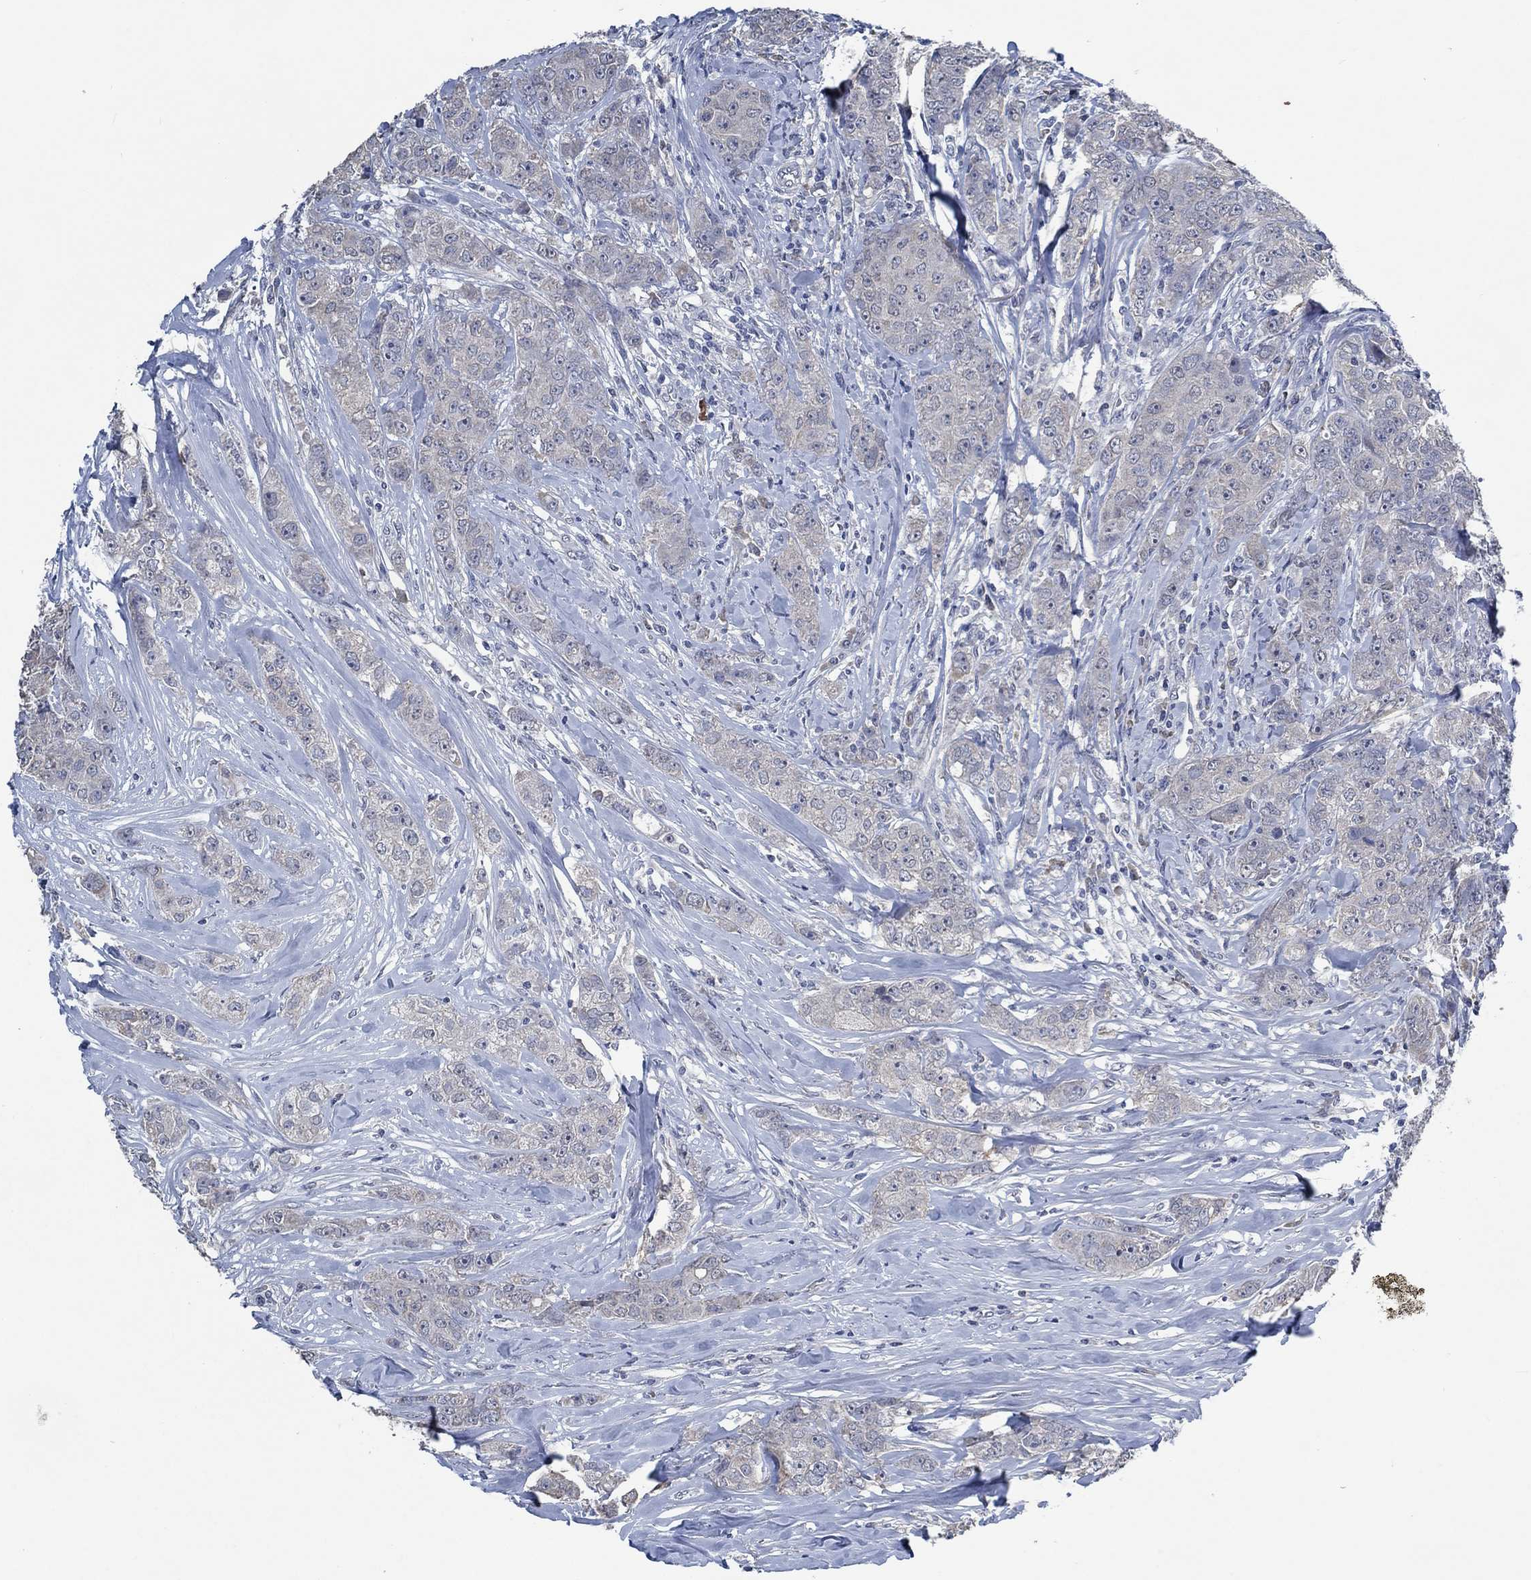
{"staining": {"intensity": "negative", "quantity": "none", "location": "none"}, "tissue": "breast cancer", "cell_type": "Tumor cells", "image_type": "cancer", "snomed": [{"axis": "morphology", "description": "Duct carcinoma"}, {"axis": "topography", "description": "Breast"}], "caption": "Breast cancer was stained to show a protein in brown. There is no significant positivity in tumor cells.", "gene": "OBSCN", "patient": {"sex": "female", "age": 43}}